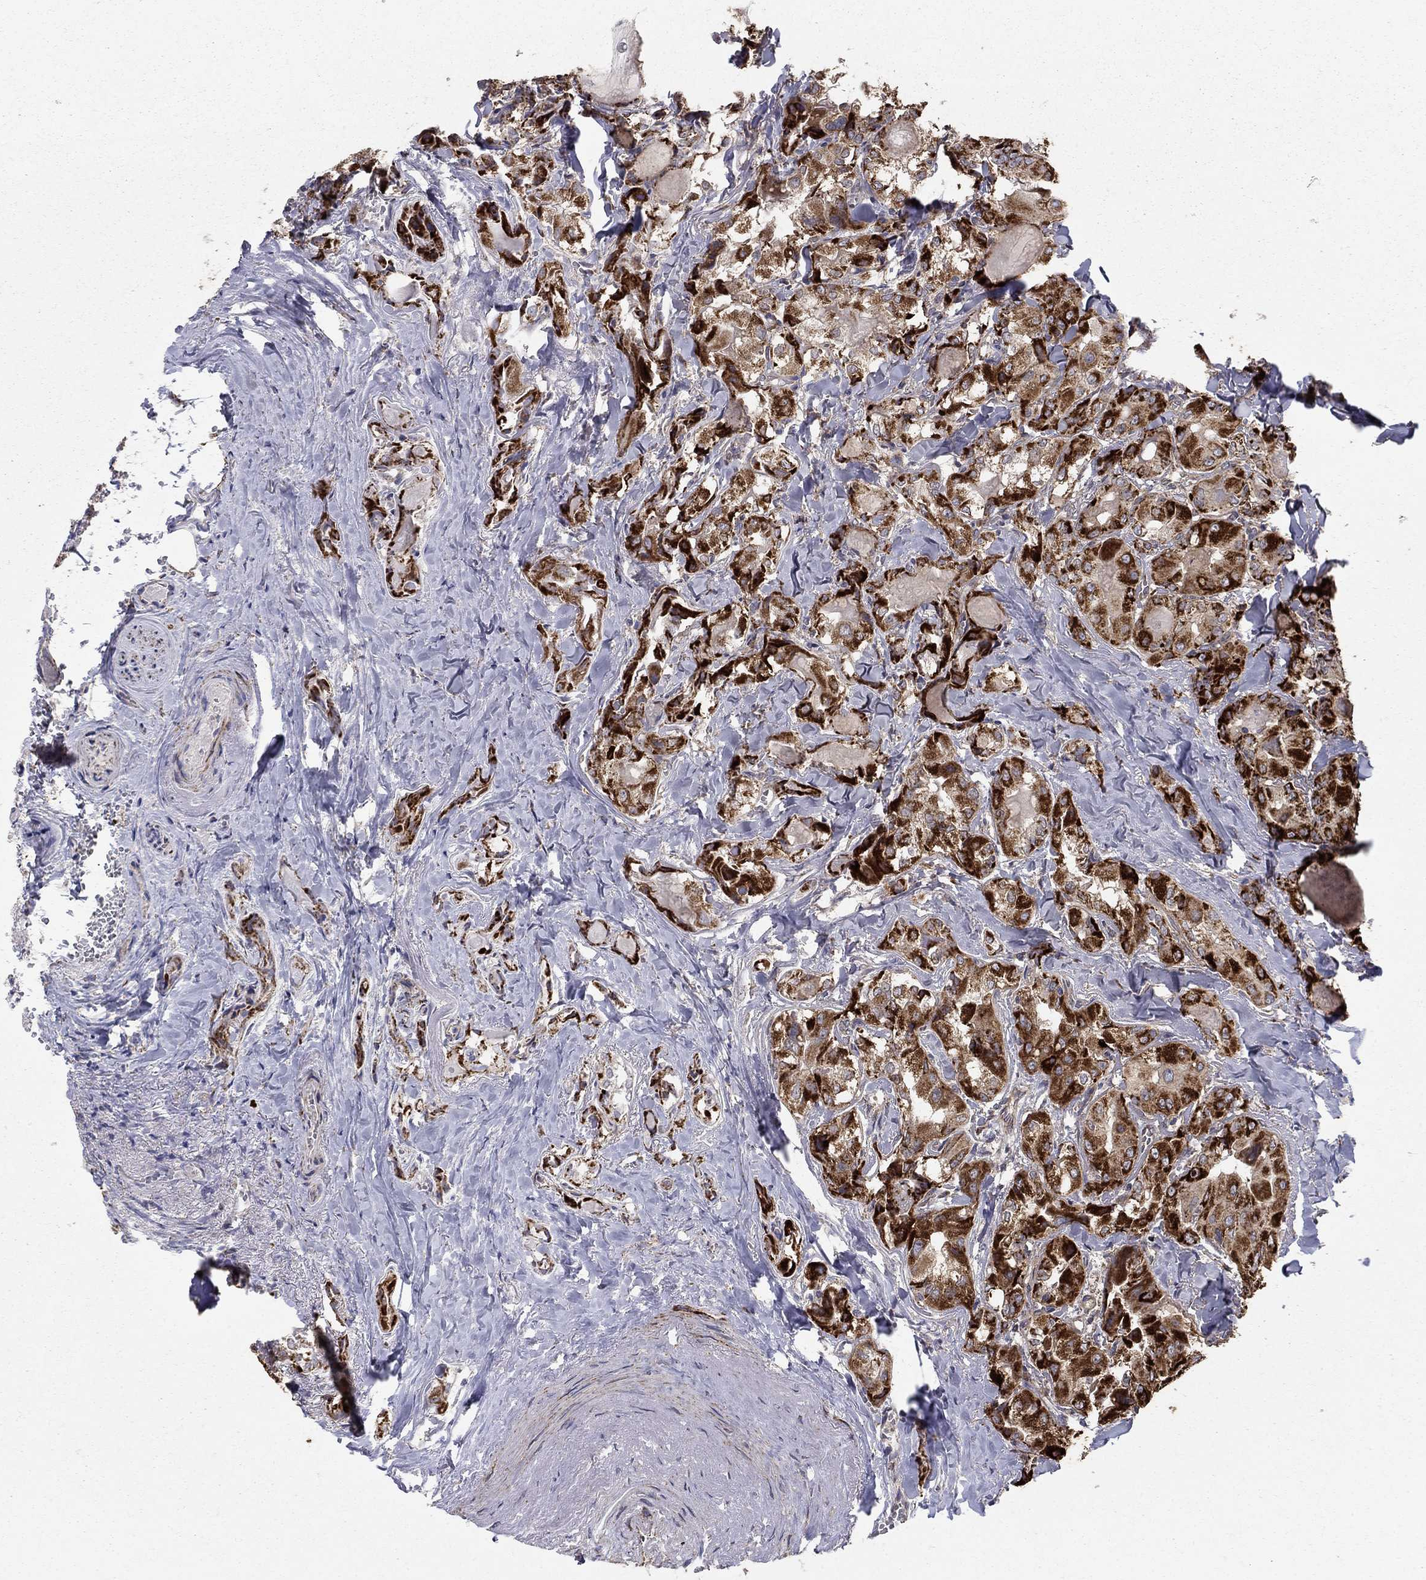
{"staining": {"intensity": "strong", "quantity": ">75%", "location": "cytoplasmic/membranous"}, "tissue": "thyroid cancer", "cell_type": "Tumor cells", "image_type": "cancer", "snomed": [{"axis": "morphology", "description": "Normal tissue, NOS"}, {"axis": "morphology", "description": "Papillary adenocarcinoma, NOS"}, {"axis": "topography", "description": "Thyroid gland"}], "caption": "This is an image of immunohistochemistry (IHC) staining of thyroid cancer (papillary adenocarcinoma), which shows strong expression in the cytoplasmic/membranous of tumor cells.", "gene": "GCSH", "patient": {"sex": "female", "age": 66}}